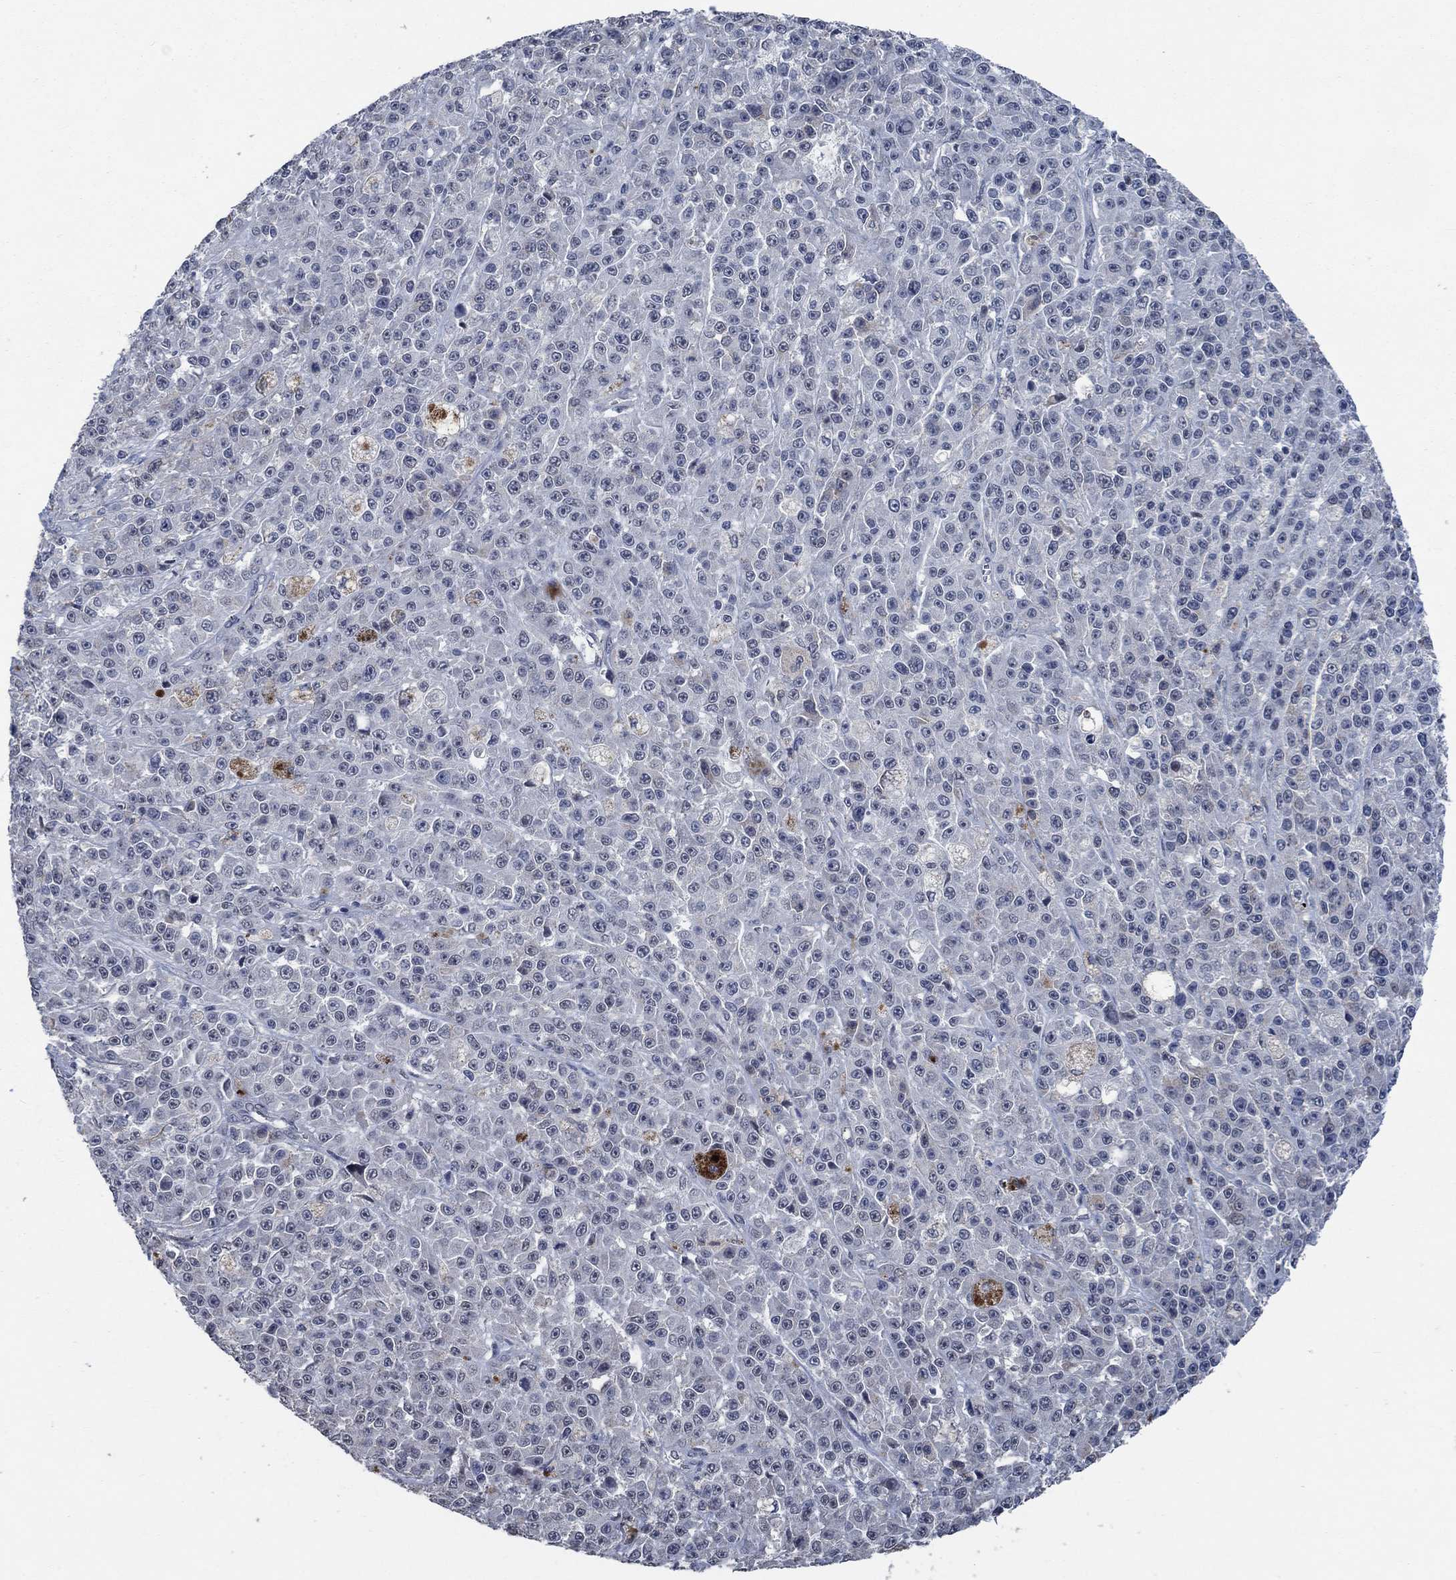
{"staining": {"intensity": "negative", "quantity": "none", "location": "none"}, "tissue": "melanoma", "cell_type": "Tumor cells", "image_type": "cancer", "snomed": [{"axis": "morphology", "description": "Malignant melanoma, NOS"}, {"axis": "topography", "description": "Skin"}], "caption": "Immunohistochemistry photomicrograph of human melanoma stained for a protein (brown), which shows no positivity in tumor cells.", "gene": "OBSCN", "patient": {"sex": "female", "age": 58}}